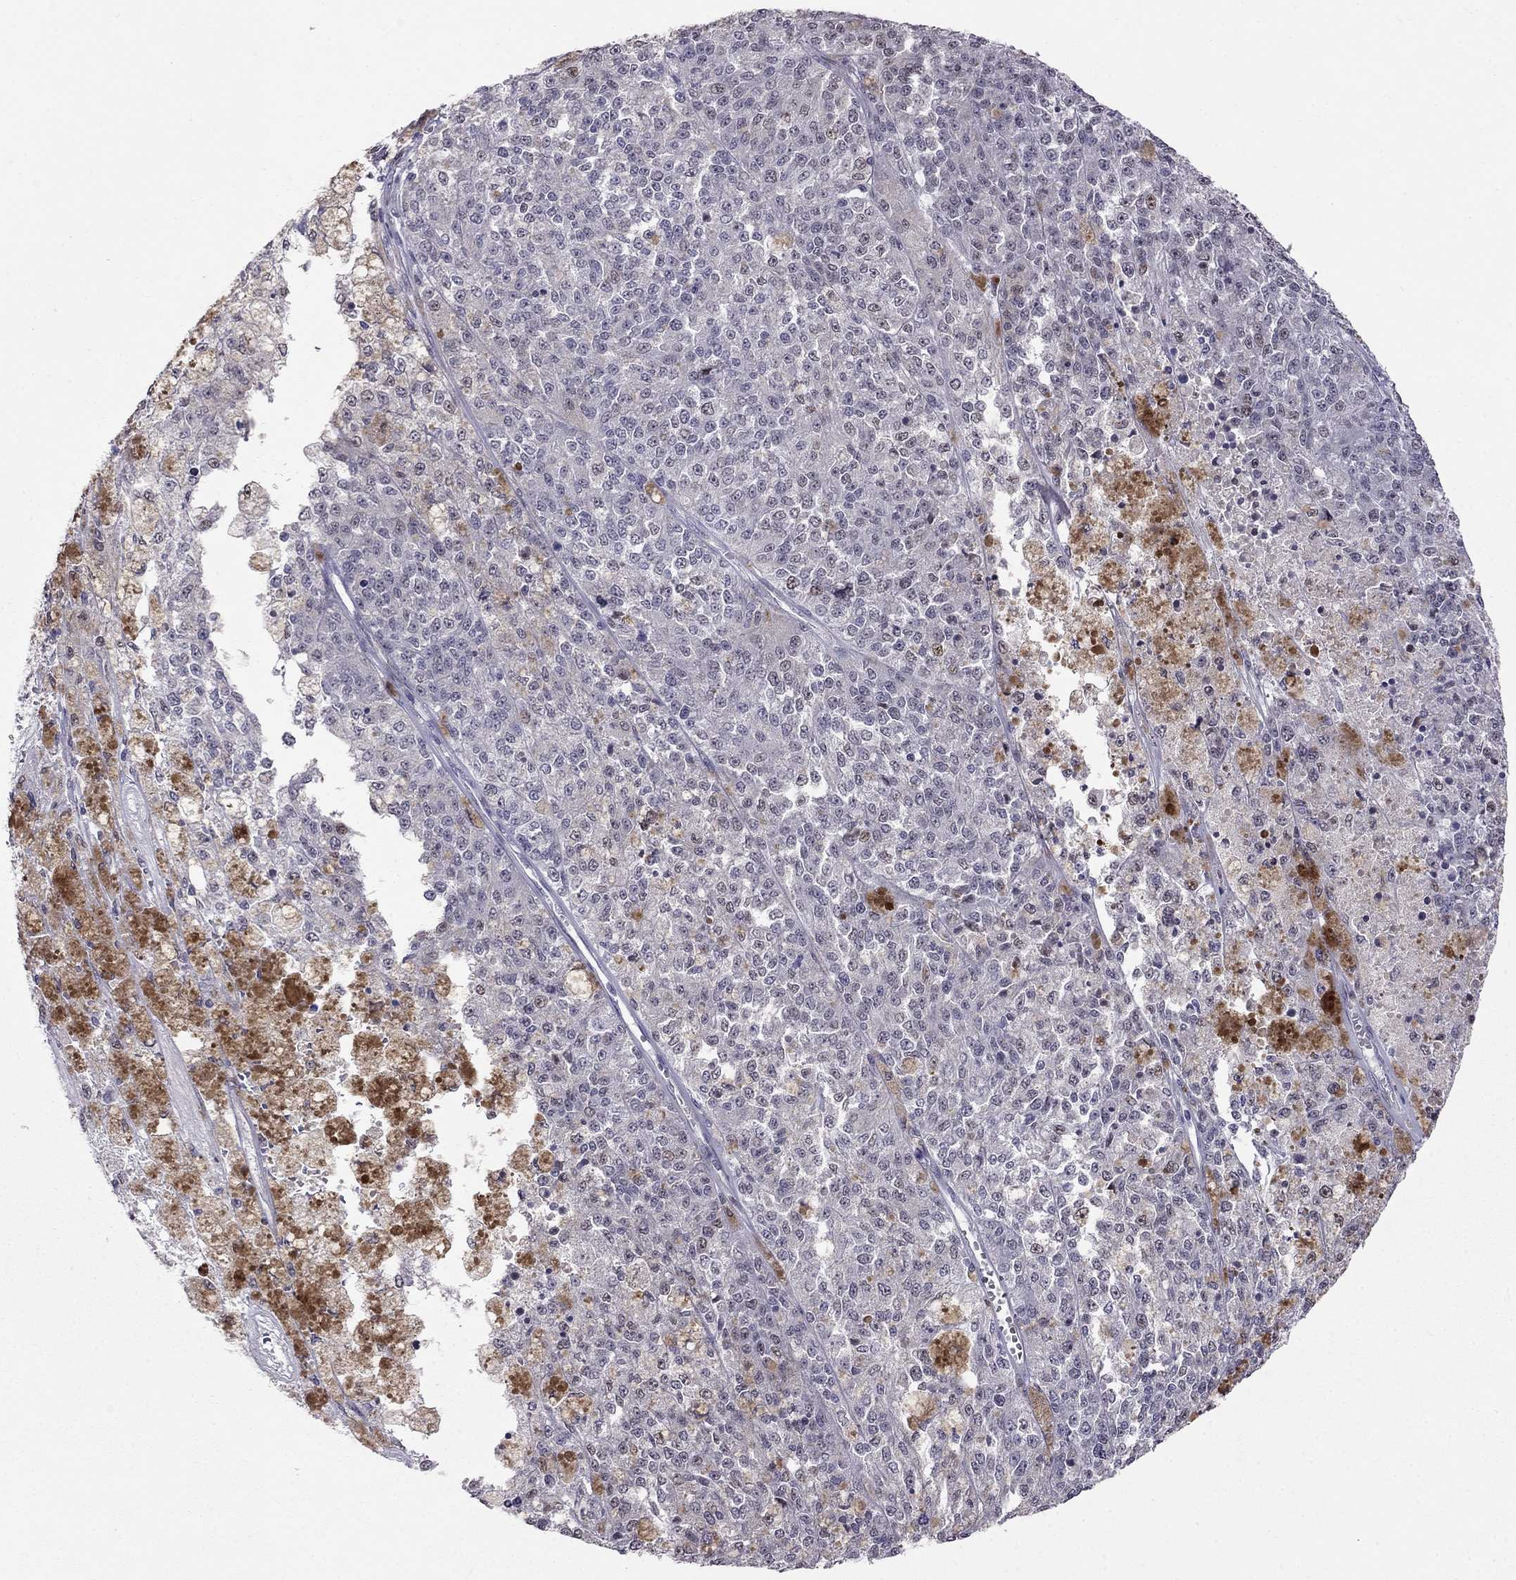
{"staining": {"intensity": "negative", "quantity": "none", "location": "none"}, "tissue": "melanoma", "cell_type": "Tumor cells", "image_type": "cancer", "snomed": [{"axis": "morphology", "description": "Malignant melanoma, Metastatic site"}, {"axis": "topography", "description": "Lymph node"}], "caption": "IHC of melanoma reveals no positivity in tumor cells.", "gene": "LRRC39", "patient": {"sex": "female", "age": 64}}